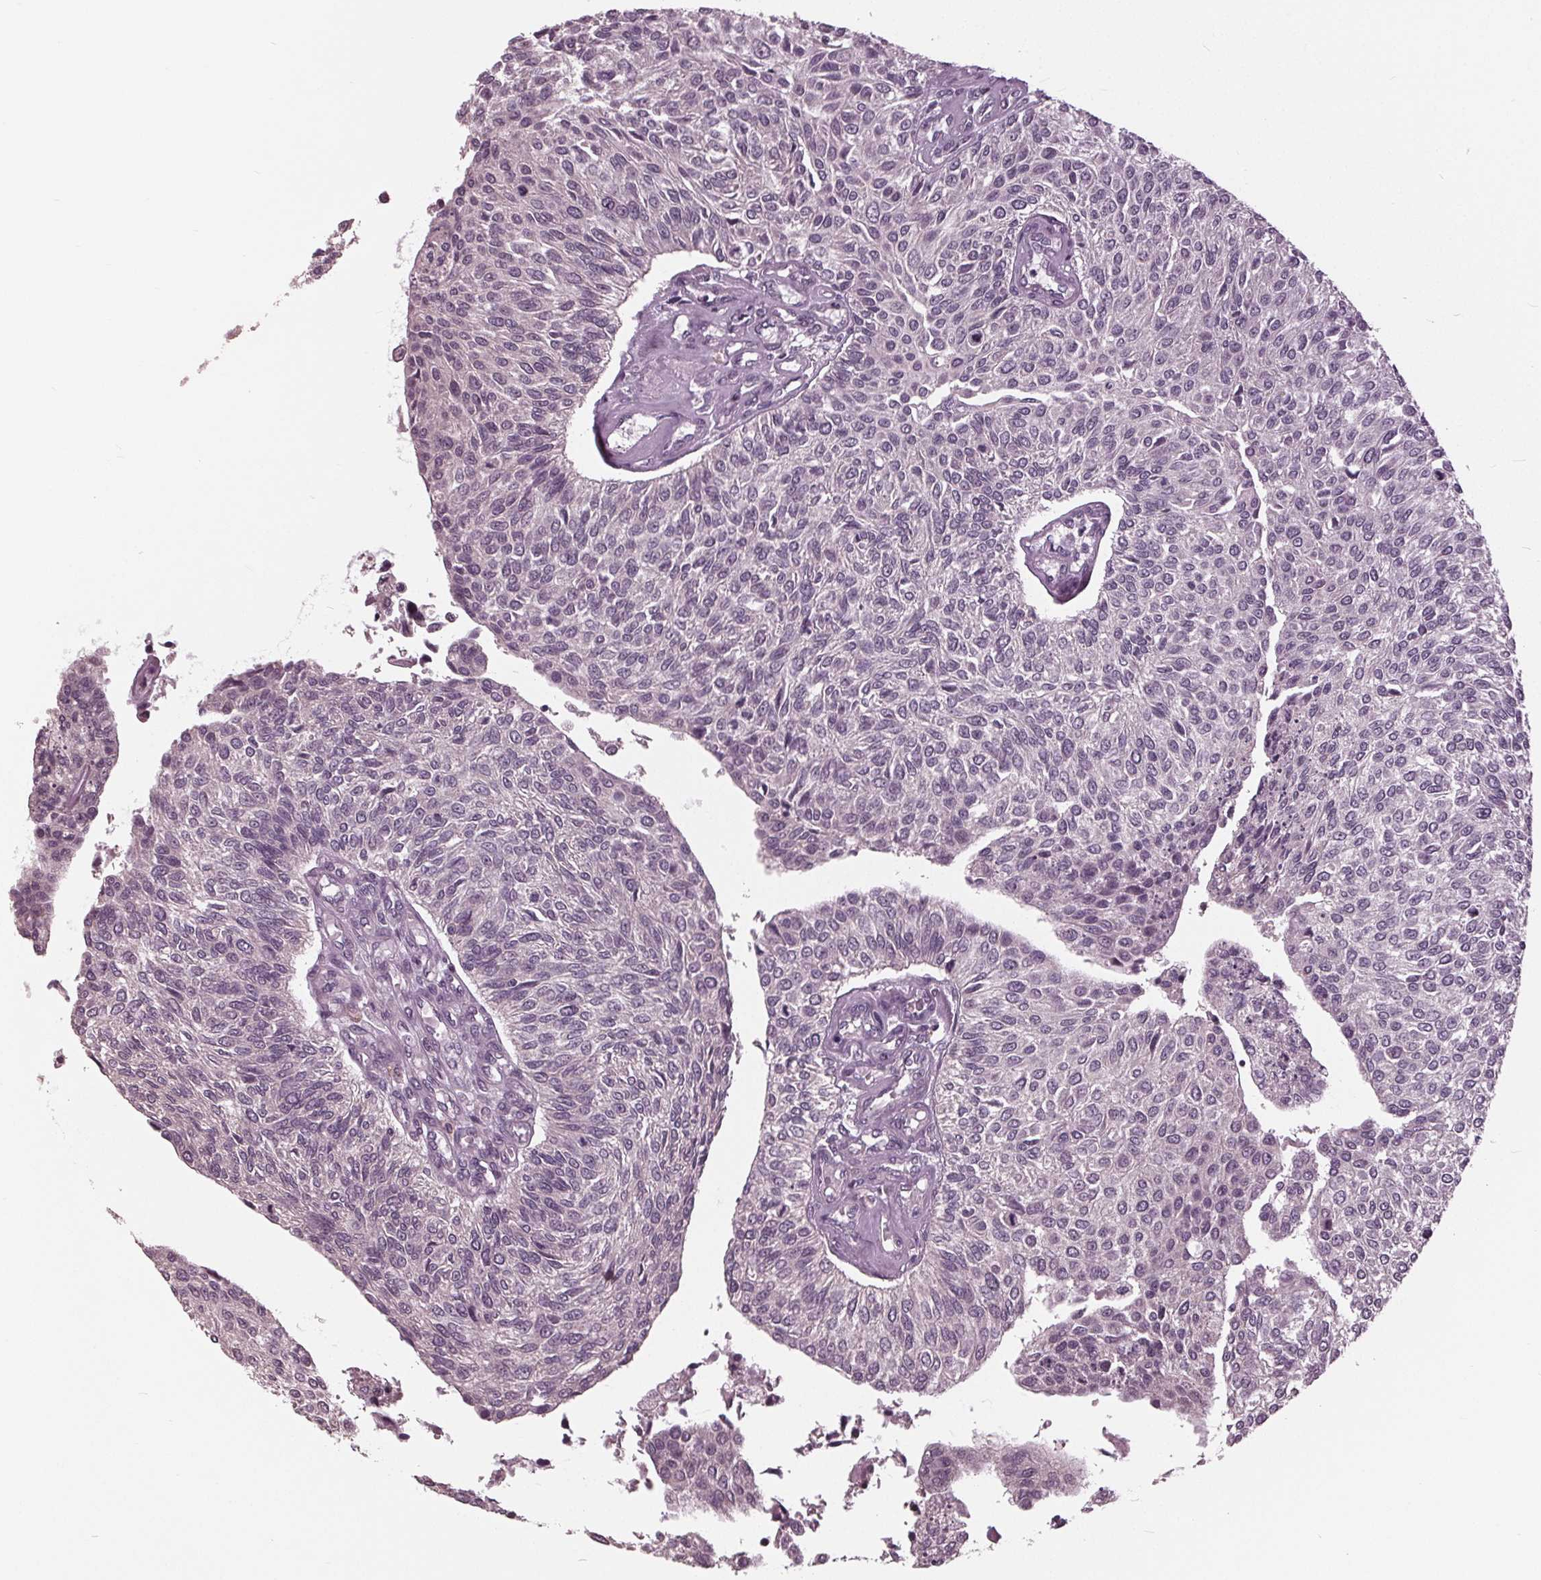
{"staining": {"intensity": "negative", "quantity": "none", "location": "none"}, "tissue": "urothelial cancer", "cell_type": "Tumor cells", "image_type": "cancer", "snomed": [{"axis": "morphology", "description": "Urothelial carcinoma, NOS"}, {"axis": "topography", "description": "Urinary bladder"}], "caption": "IHC histopathology image of neoplastic tissue: urothelial cancer stained with DAB (3,3'-diaminobenzidine) demonstrates no significant protein expression in tumor cells.", "gene": "SIGLEC6", "patient": {"sex": "male", "age": 55}}